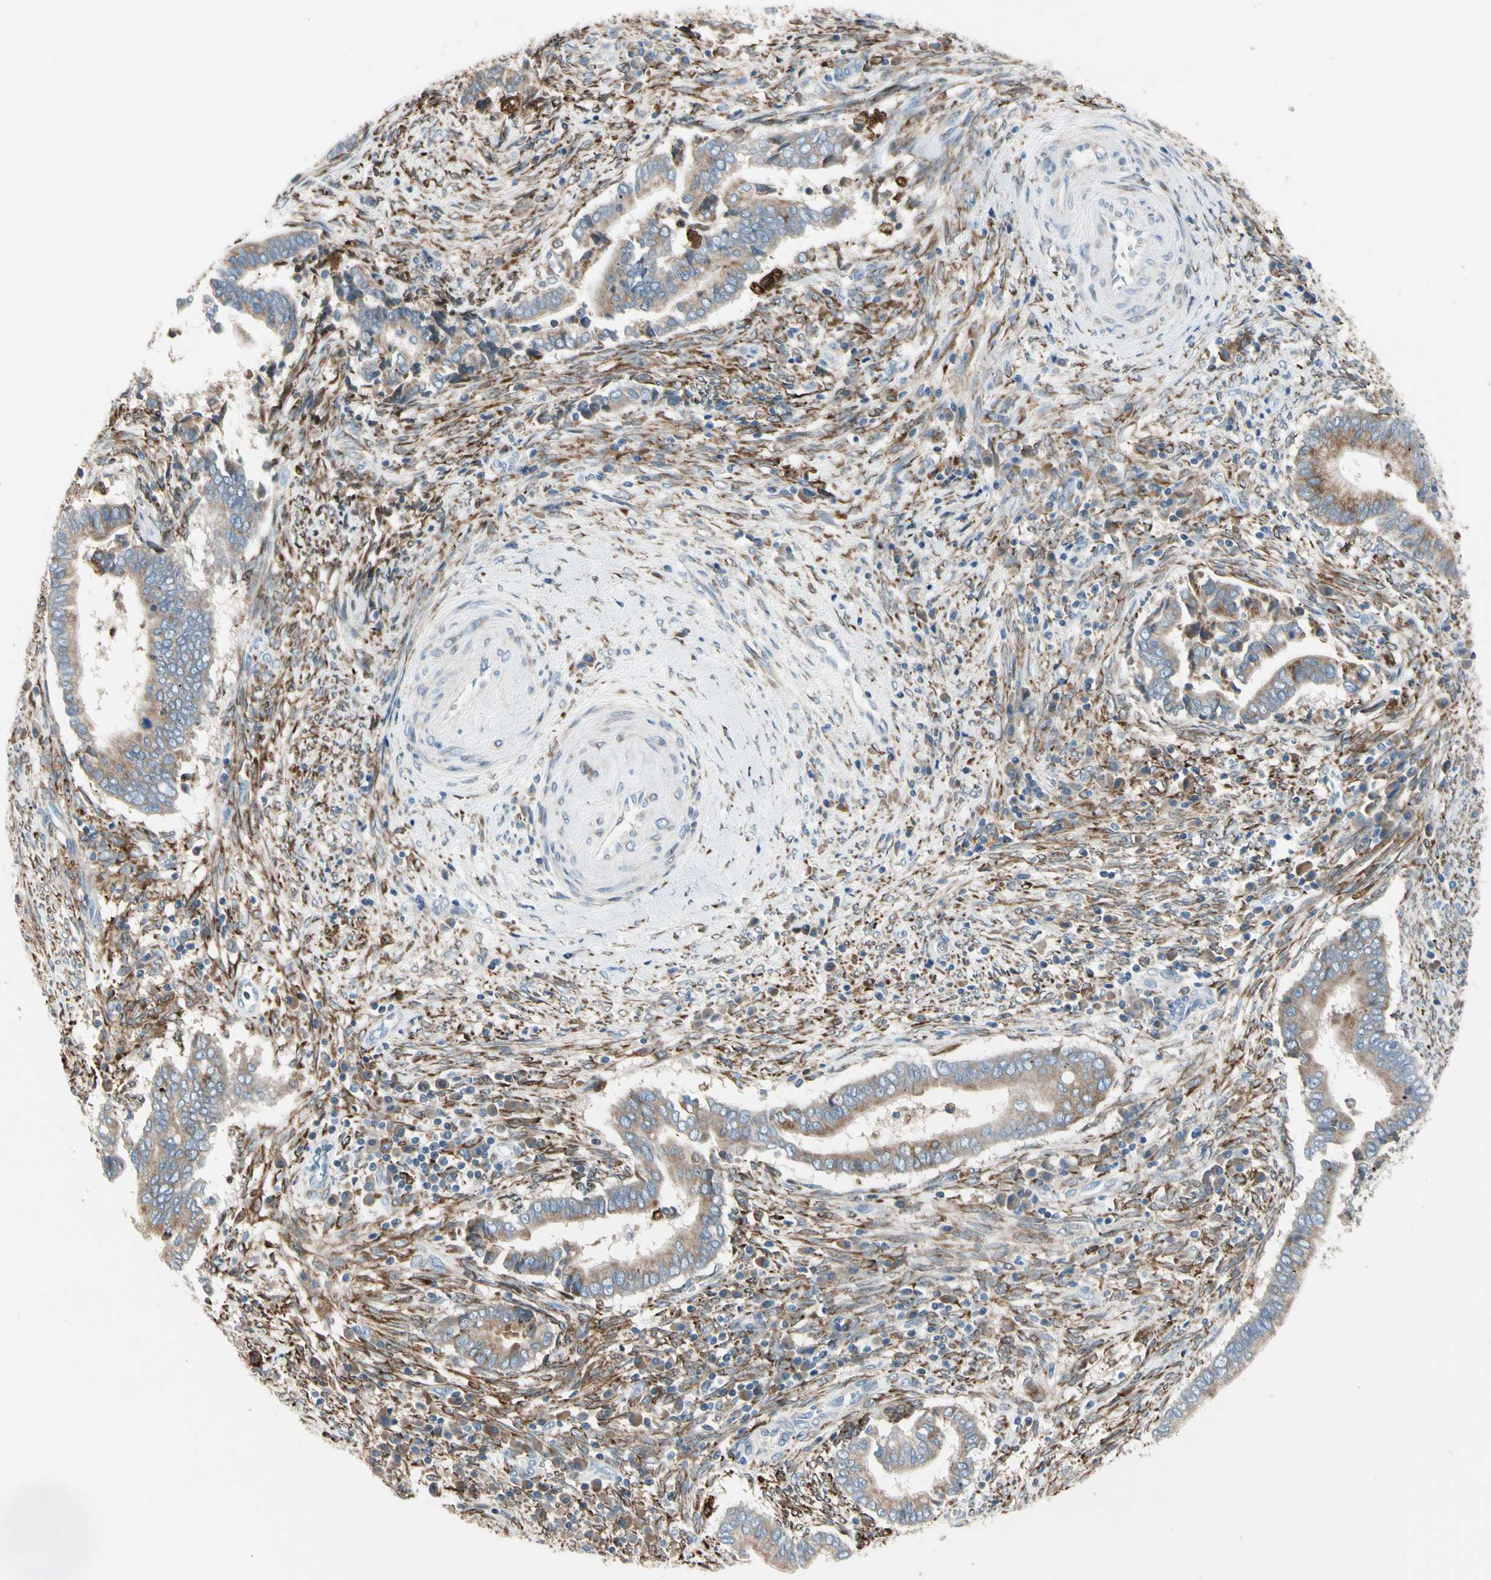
{"staining": {"intensity": "moderate", "quantity": ">75%", "location": "cytoplasmic/membranous"}, "tissue": "cervical cancer", "cell_type": "Tumor cells", "image_type": "cancer", "snomed": [{"axis": "morphology", "description": "Adenocarcinoma, NOS"}, {"axis": "topography", "description": "Cervix"}], "caption": "Immunohistochemical staining of adenocarcinoma (cervical) reveals medium levels of moderate cytoplasmic/membranous protein expression in about >75% of tumor cells.", "gene": "LRPAP1", "patient": {"sex": "female", "age": 44}}